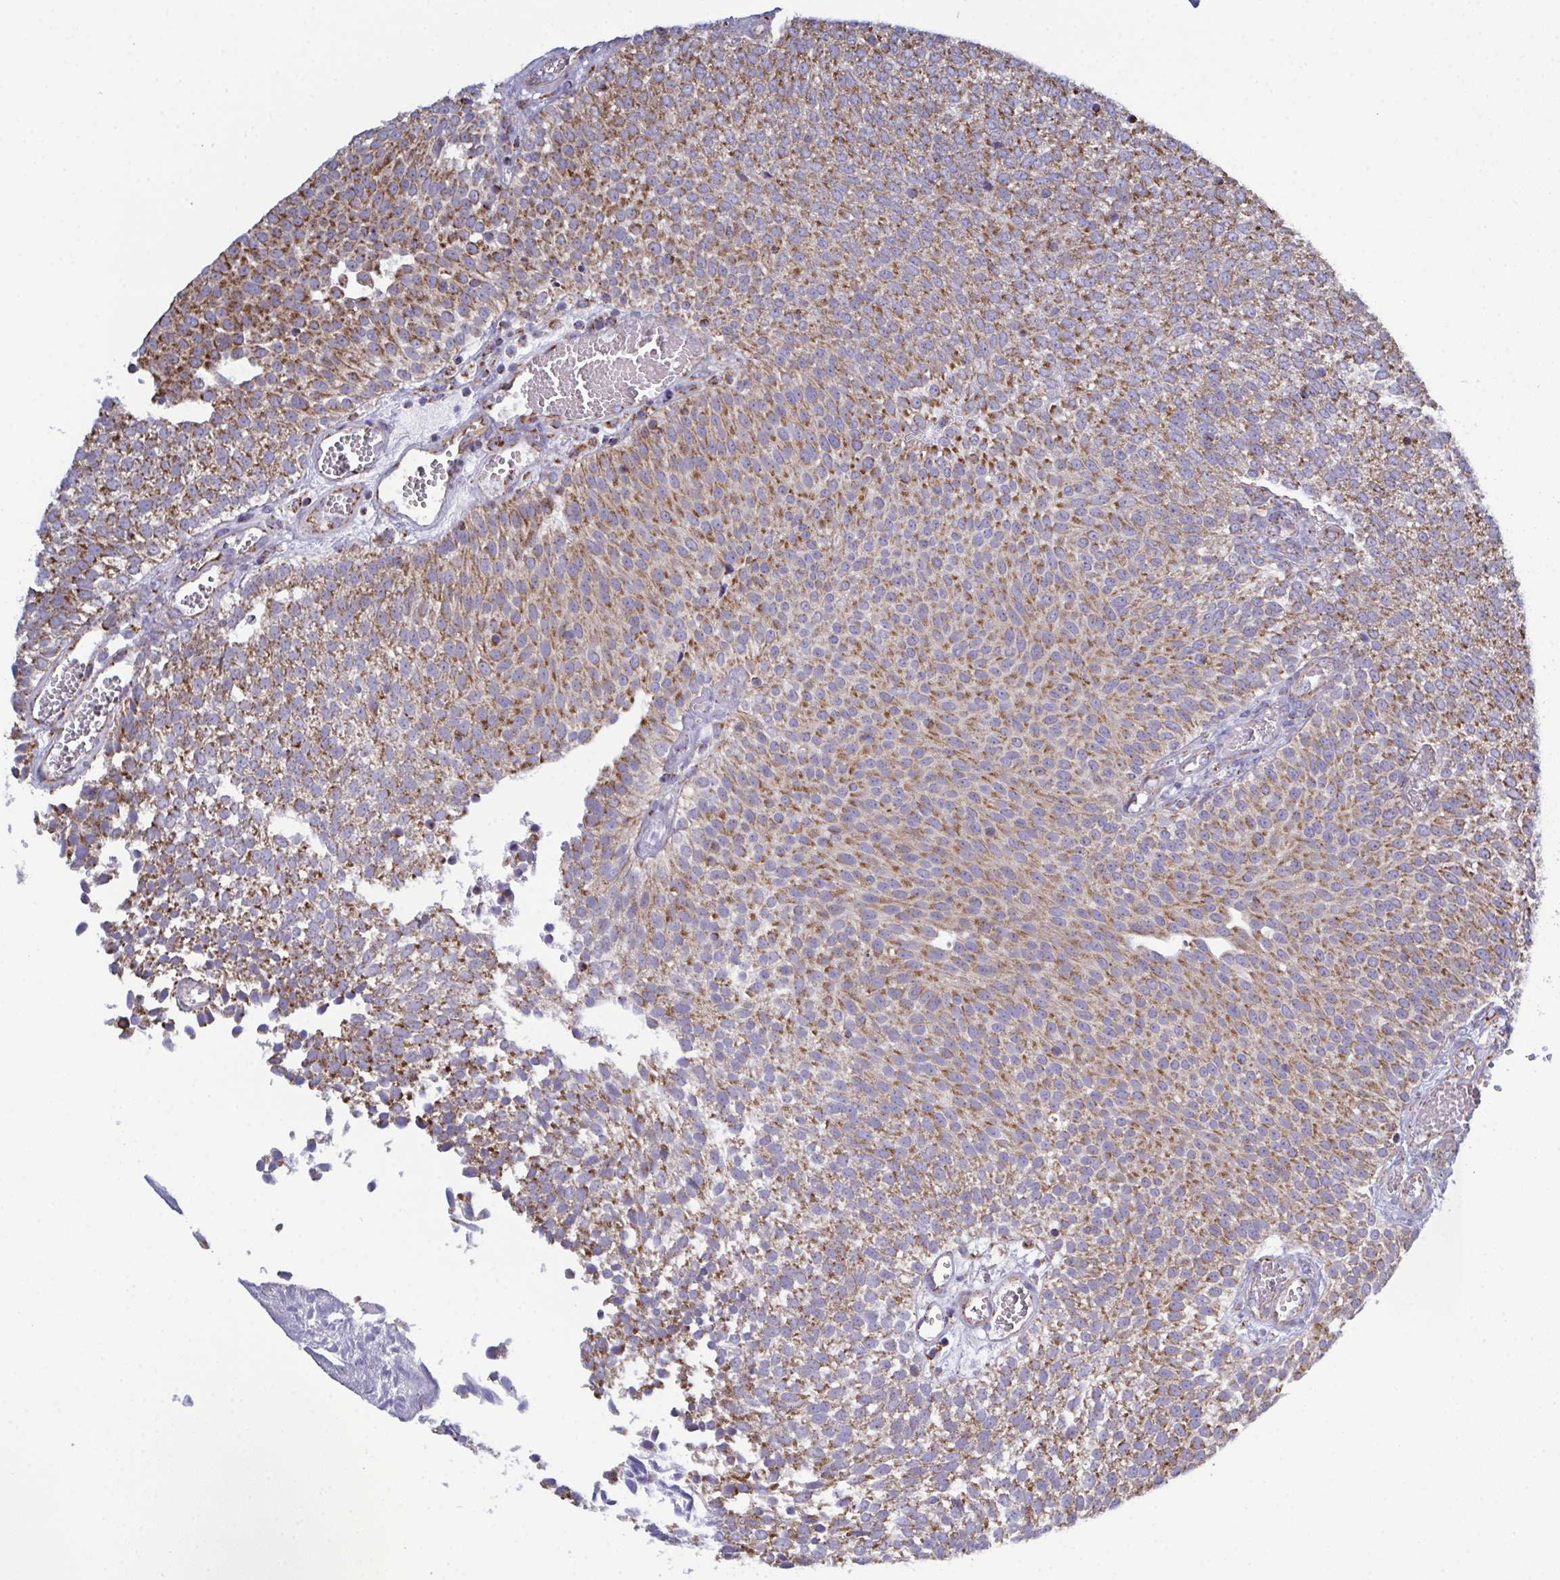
{"staining": {"intensity": "moderate", "quantity": ">75%", "location": "cytoplasmic/membranous"}, "tissue": "urothelial cancer", "cell_type": "Tumor cells", "image_type": "cancer", "snomed": [{"axis": "morphology", "description": "Urothelial carcinoma, Low grade"}, {"axis": "topography", "description": "Urinary bladder"}], "caption": "Immunohistochemical staining of human low-grade urothelial carcinoma reveals moderate cytoplasmic/membranous protein positivity in about >75% of tumor cells.", "gene": "CSDE1", "patient": {"sex": "female", "age": 79}}